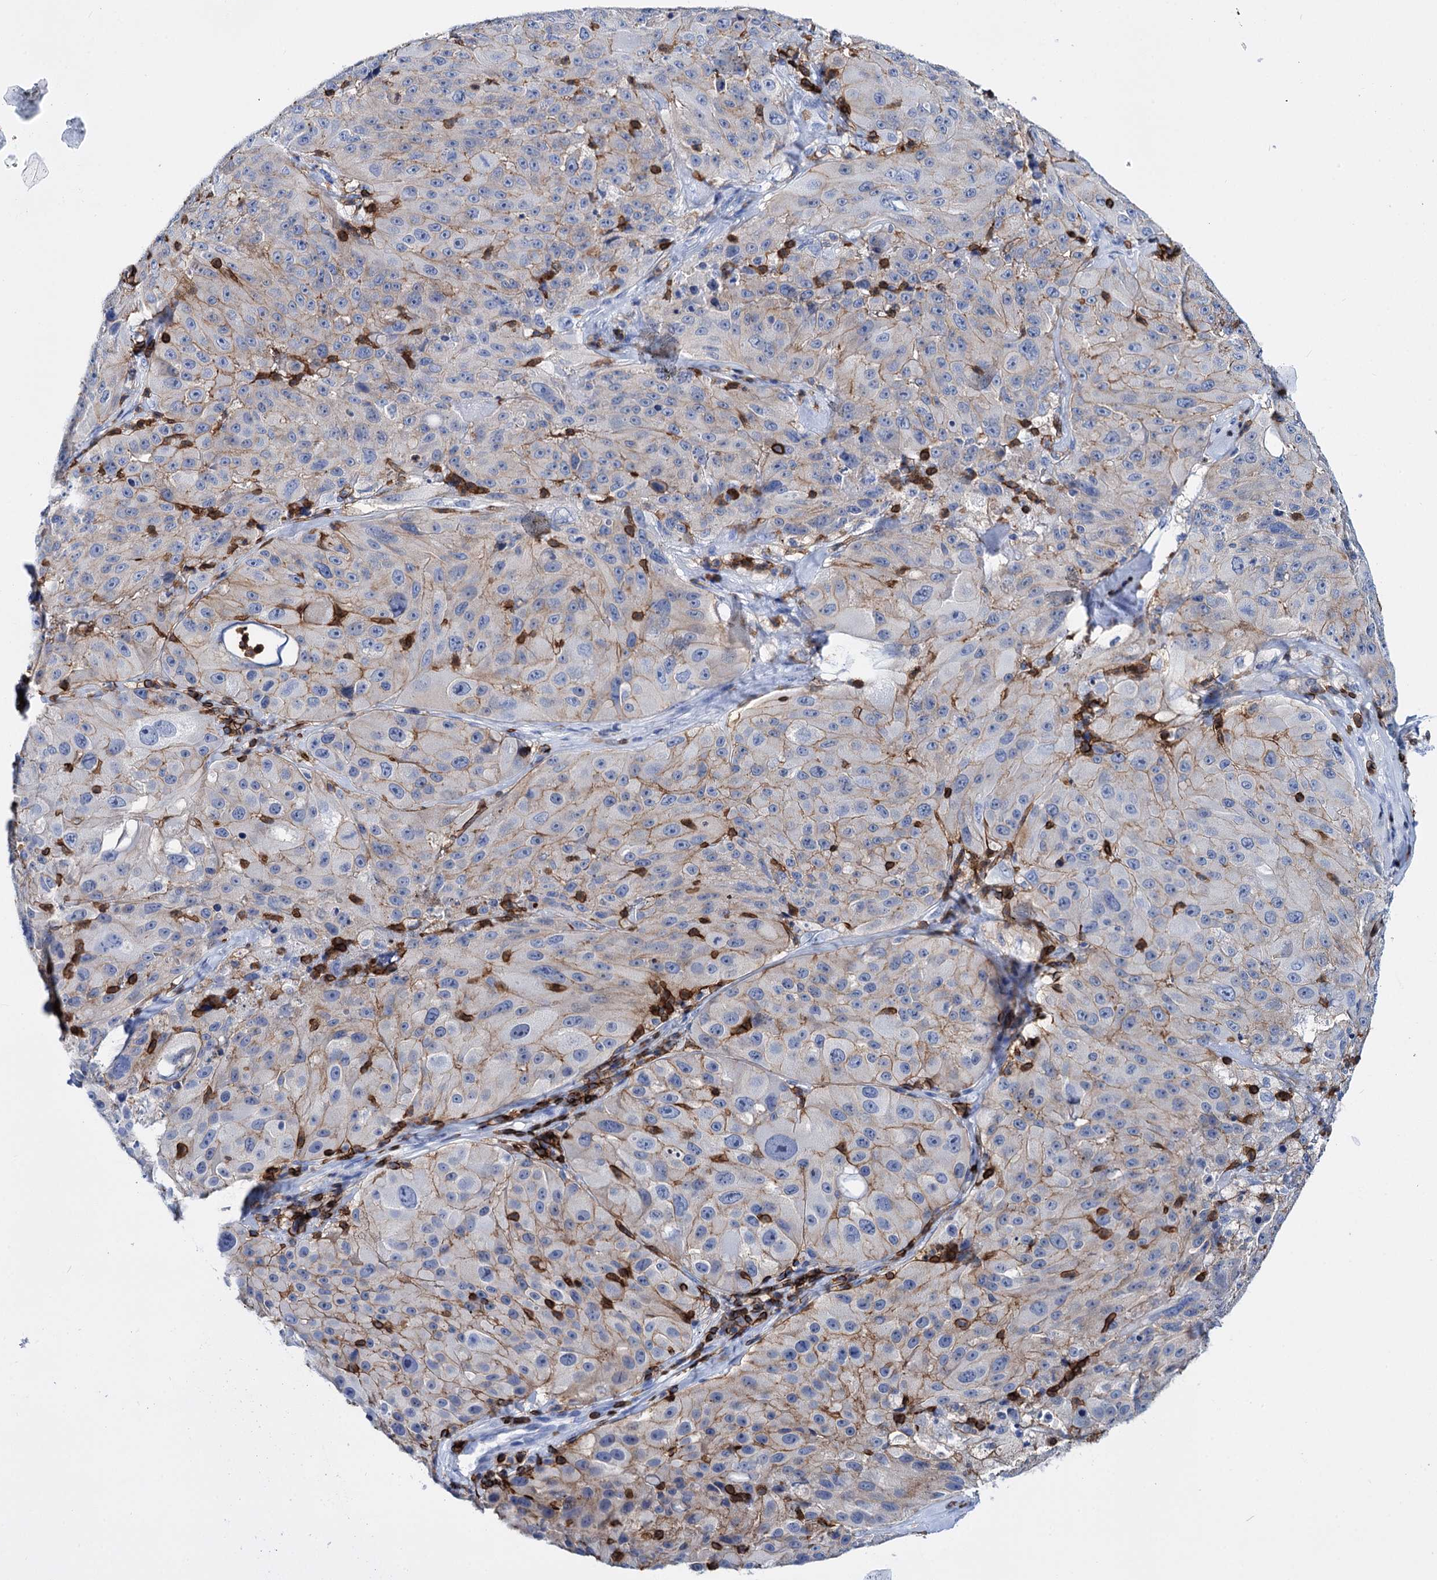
{"staining": {"intensity": "weak", "quantity": "25%-75%", "location": "cytoplasmic/membranous"}, "tissue": "melanoma", "cell_type": "Tumor cells", "image_type": "cancer", "snomed": [{"axis": "morphology", "description": "Malignant melanoma, Metastatic site"}, {"axis": "topography", "description": "Lymph node"}], "caption": "This is an image of IHC staining of malignant melanoma (metastatic site), which shows weak expression in the cytoplasmic/membranous of tumor cells.", "gene": "DEF6", "patient": {"sex": "male", "age": 62}}